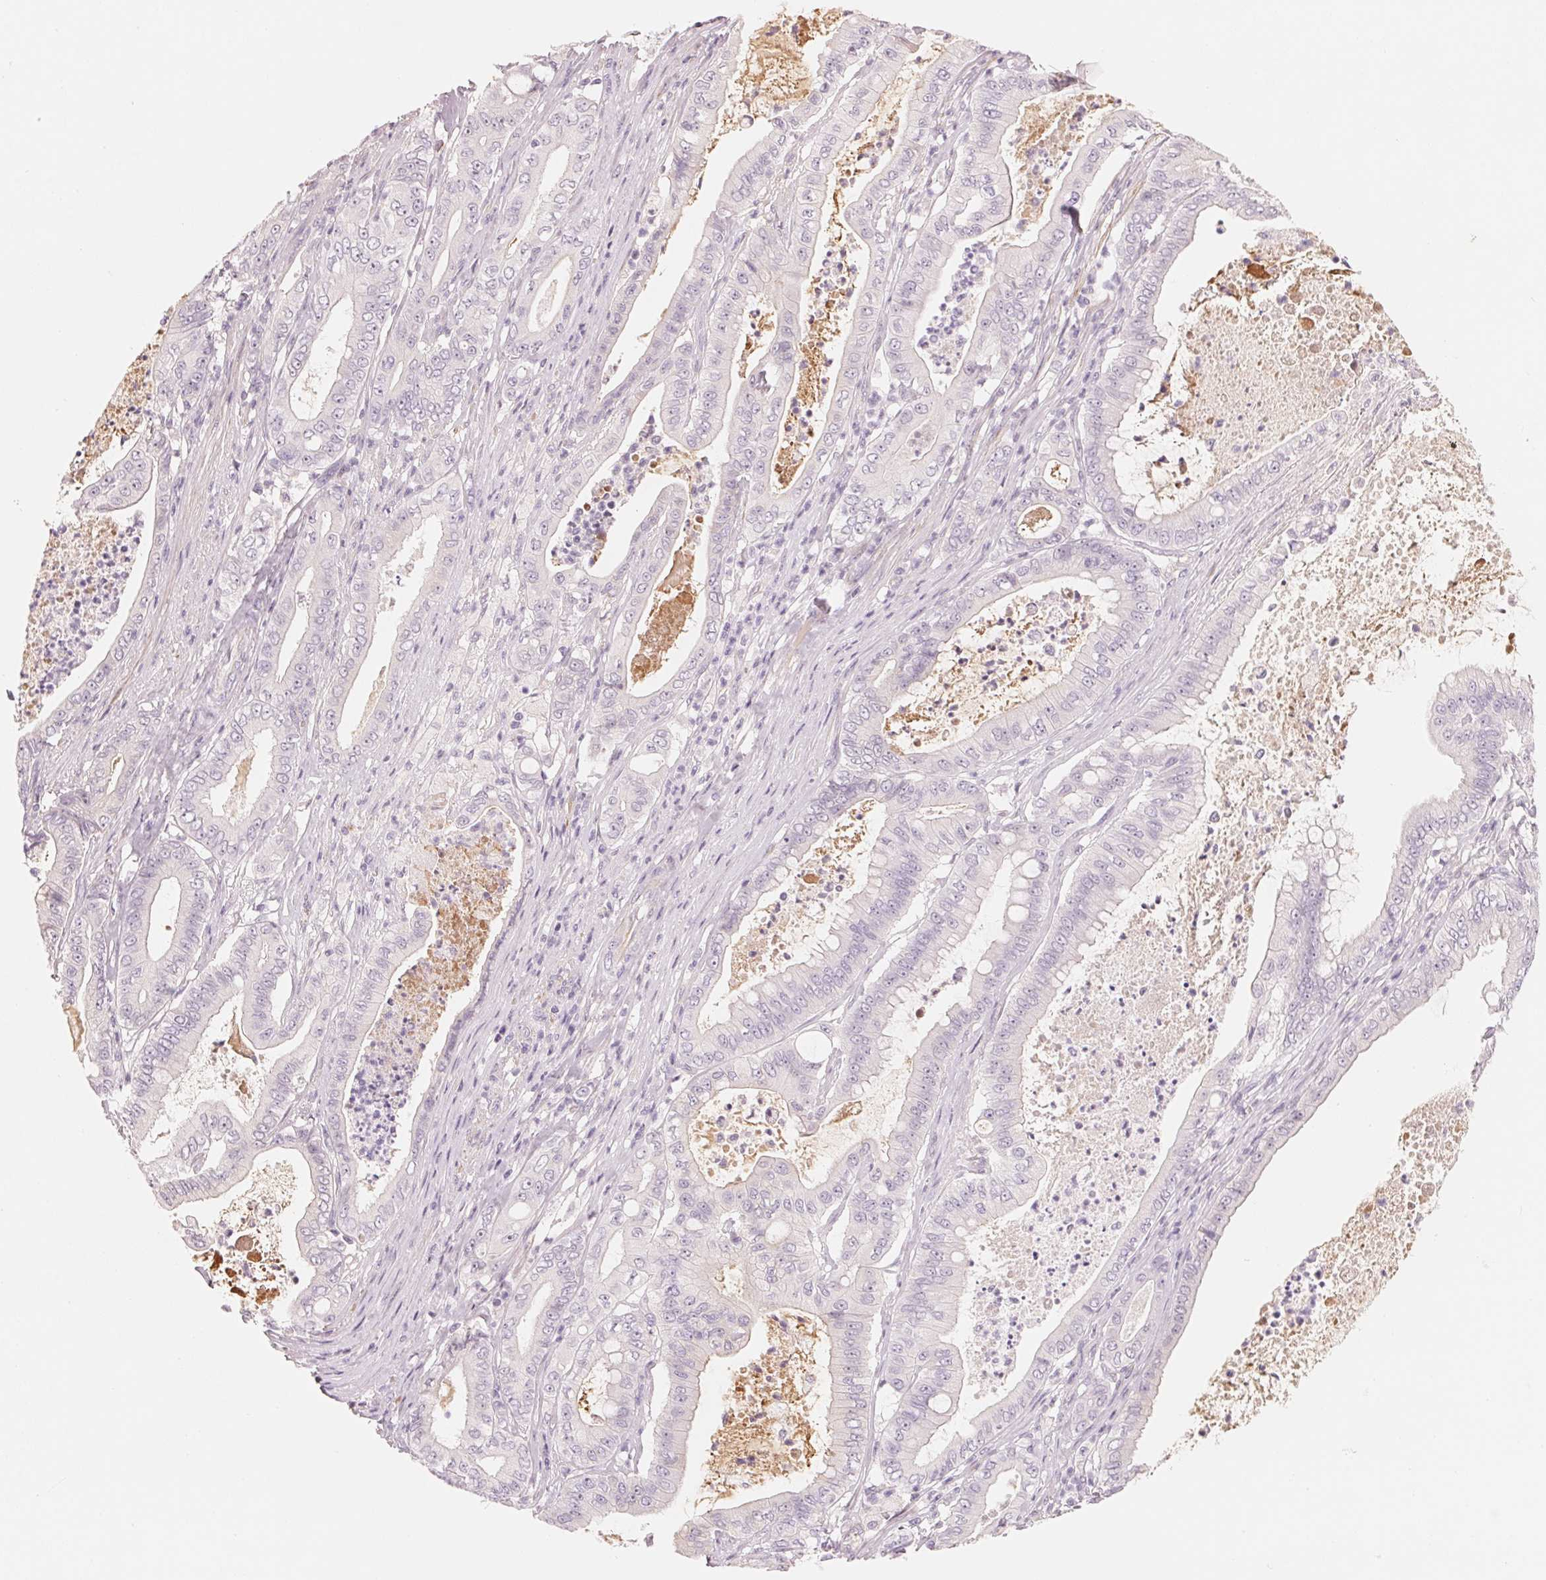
{"staining": {"intensity": "negative", "quantity": "none", "location": "none"}, "tissue": "pancreatic cancer", "cell_type": "Tumor cells", "image_type": "cancer", "snomed": [{"axis": "morphology", "description": "Adenocarcinoma, NOS"}, {"axis": "topography", "description": "Pancreas"}], "caption": "This is a photomicrograph of IHC staining of pancreatic cancer, which shows no positivity in tumor cells. (DAB immunohistochemistry (IHC) visualized using brightfield microscopy, high magnification).", "gene": "CFHR2", "patient": {"sex": "male", "age": 71}}